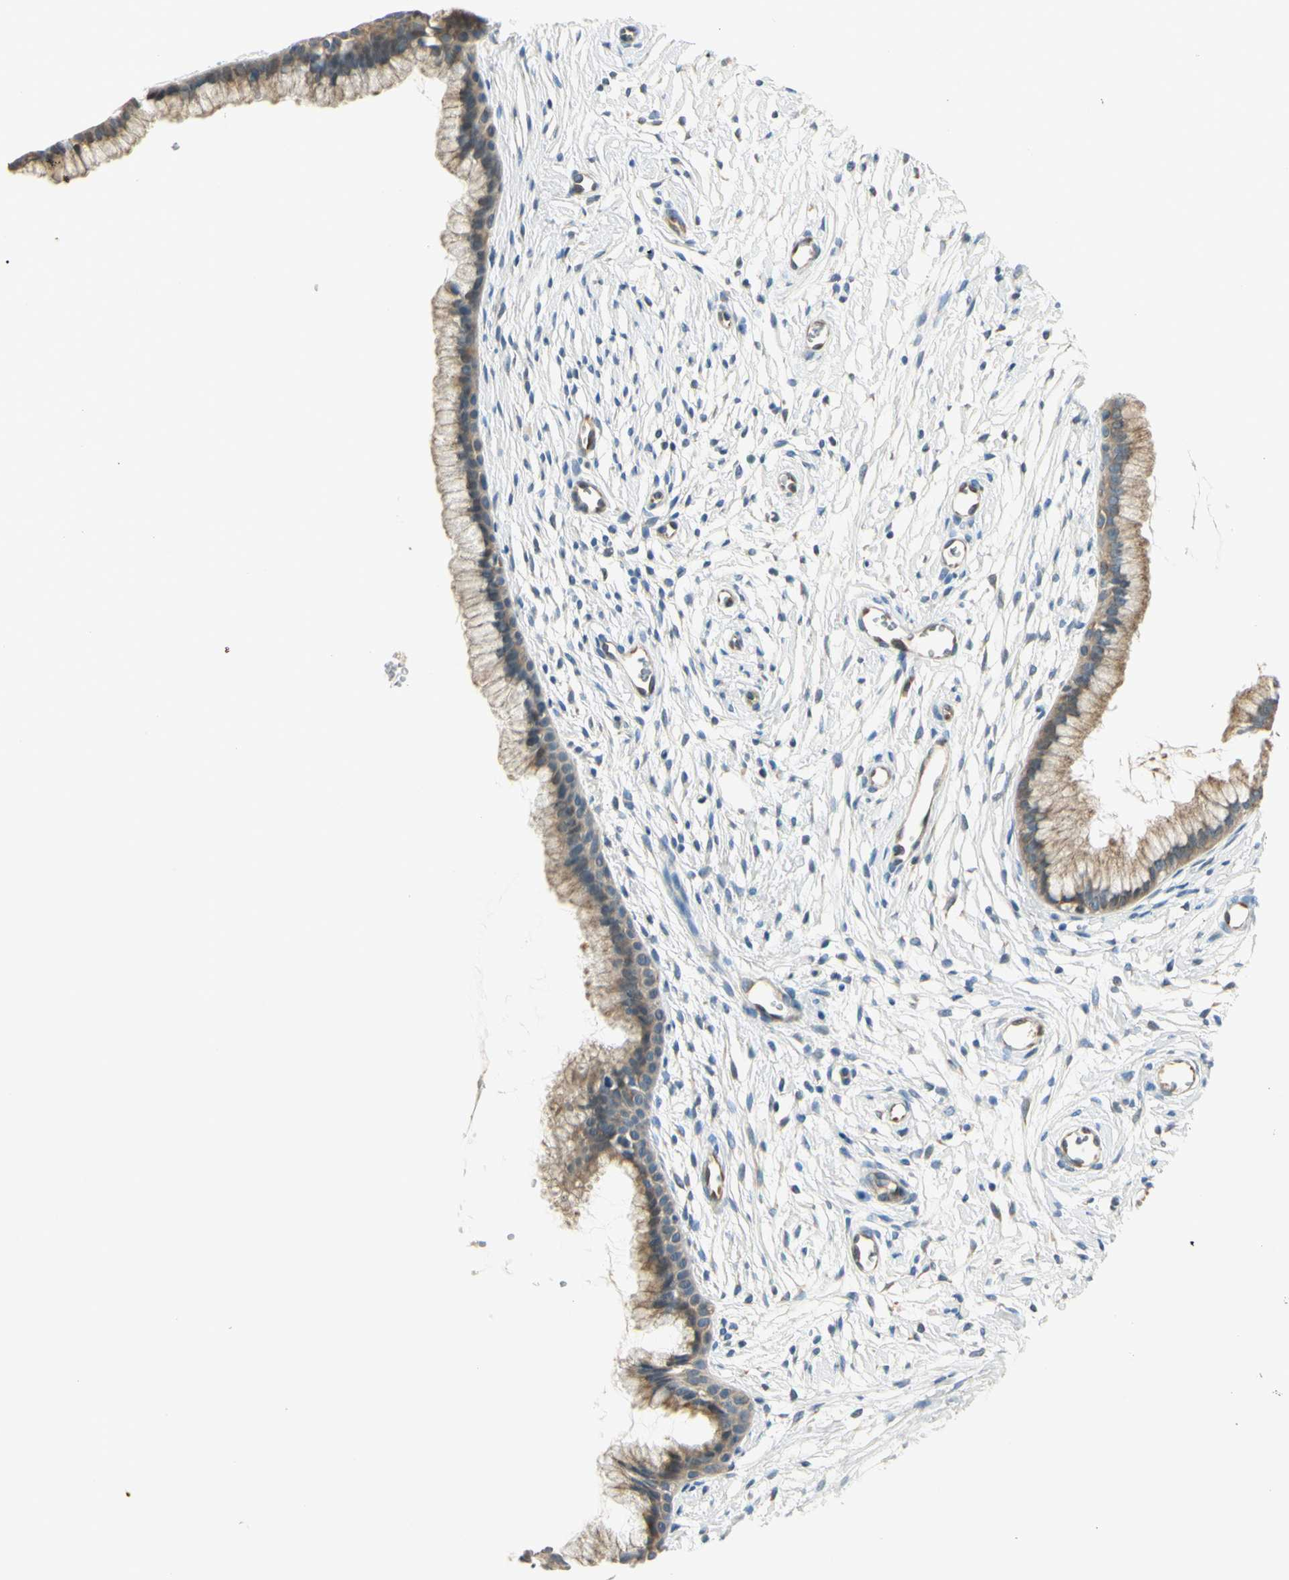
{"staining": {"intensity": "weak", "quantity": ">75%", "location": "cytoplasmic/membranous"}, "tissue": "cervix", "cell_type": "Glandular cells", "image_type": "normal", "snomed": [{"axis": "morphology", "description": "Normal tissue, NOS"}, {"axis": "topography", "description": "Cervix"}], "caption": "A high-resolution histopathology image shows IHC staining of normal cervix, which displays weak cytoplasmic/membranous expression in about >75% of glandular cells.", "gene": "IGDCC4", "patient": {"sex": "female", "age": 39}}